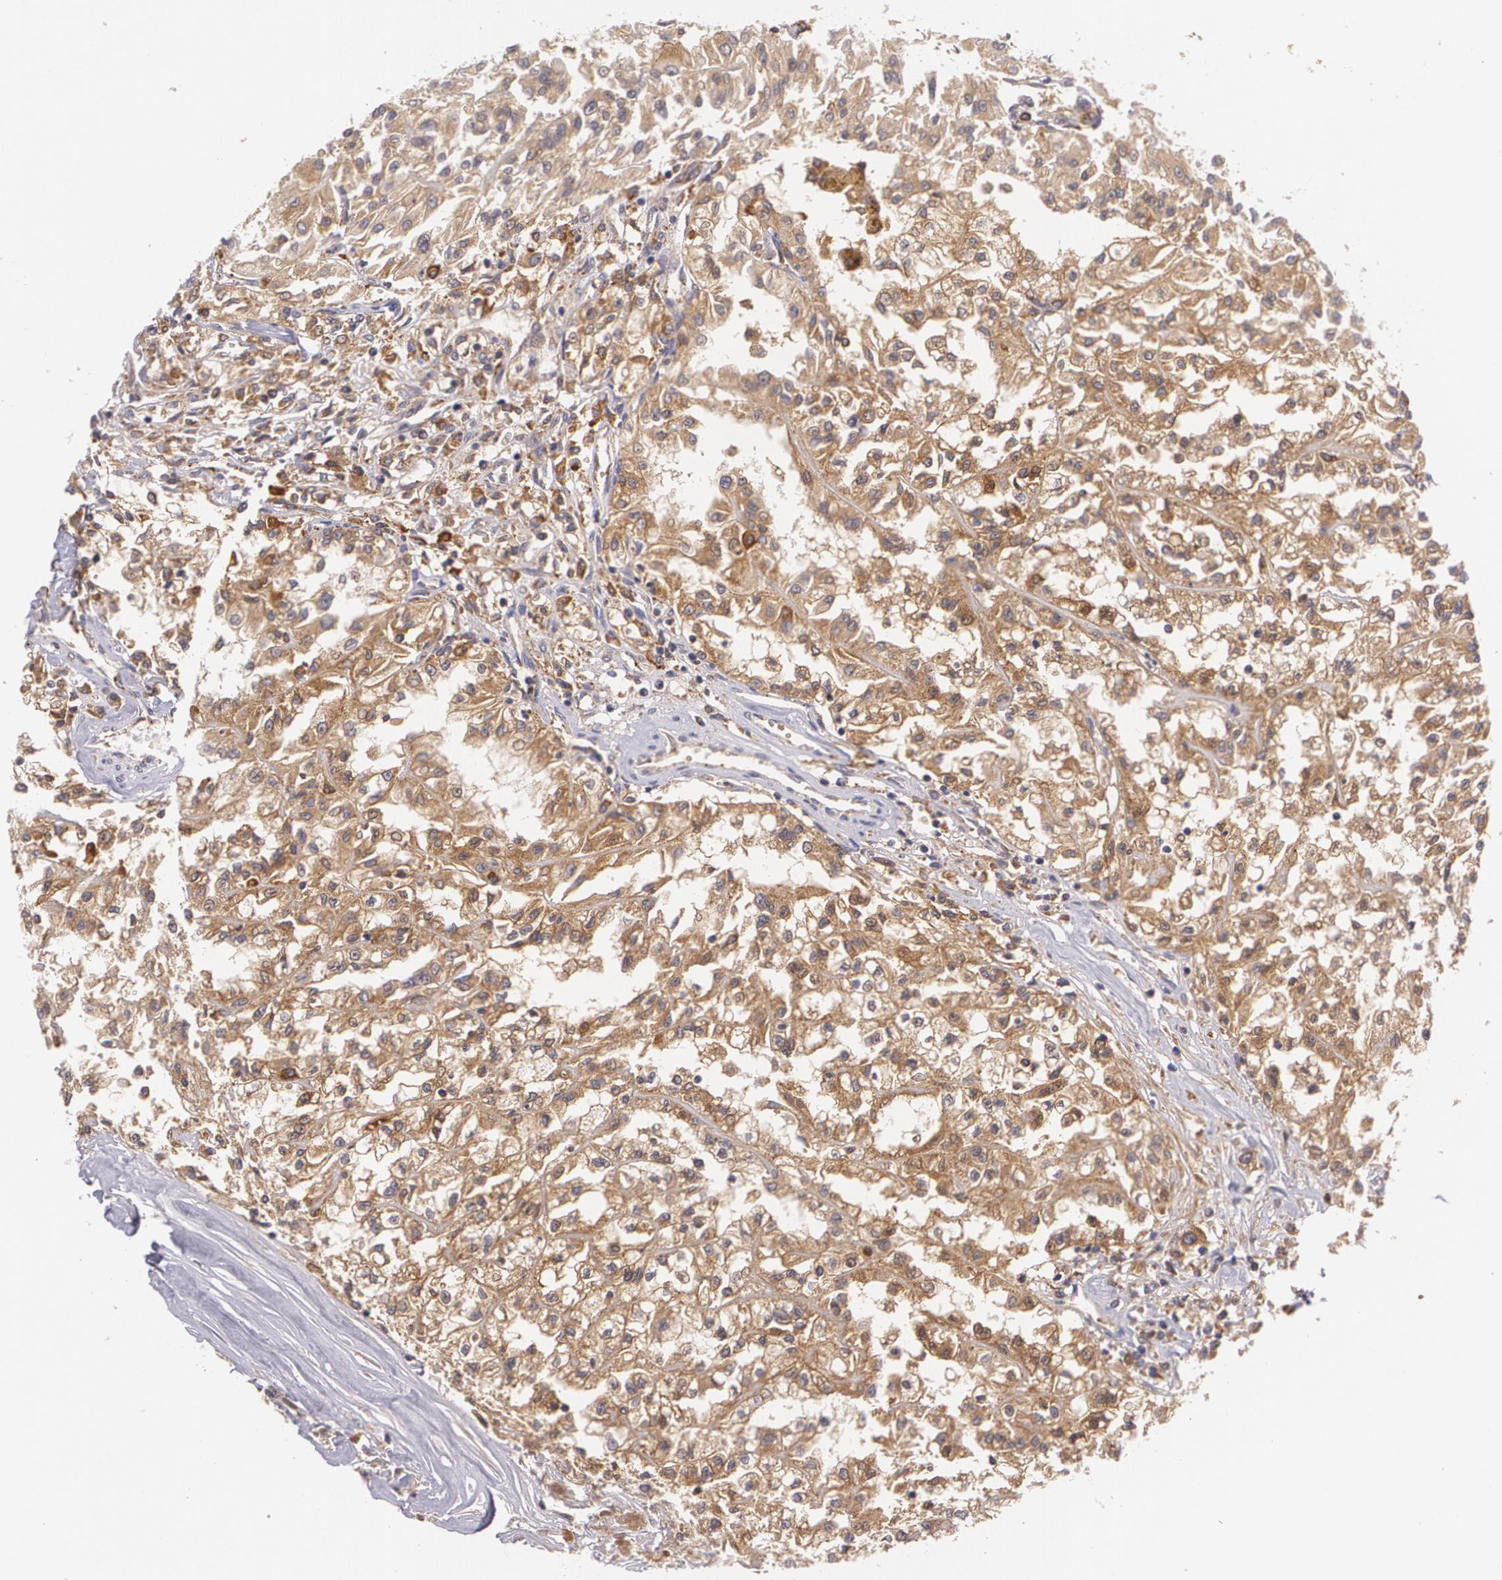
{"staining": {"intensity": "moderate", "quantity": ">75%", "location": "cytoplasmic/membranous"}, "tissue": "renal cancer", "cell_type": "Tumor cells", "image_type": "cancer", "snomed": [{"axis": "morphology", "description": "Adenocarcinoma, NOS"}, {"axis": "topography", "description": "Kidney"}], "caption": "Immunohistochemistry histopathology image of neoplastic tissue: human renal adenocarcinoma stained using immunohistochemistry demonstrates medium levels of moderate protein expression localized specifically in the cytoplasmic/membranous of tumor cells, appearing as a cytoplasmic/membranous brown color.", "gene": "CCL17", "patient": {"sex": "male", "age": 78}}